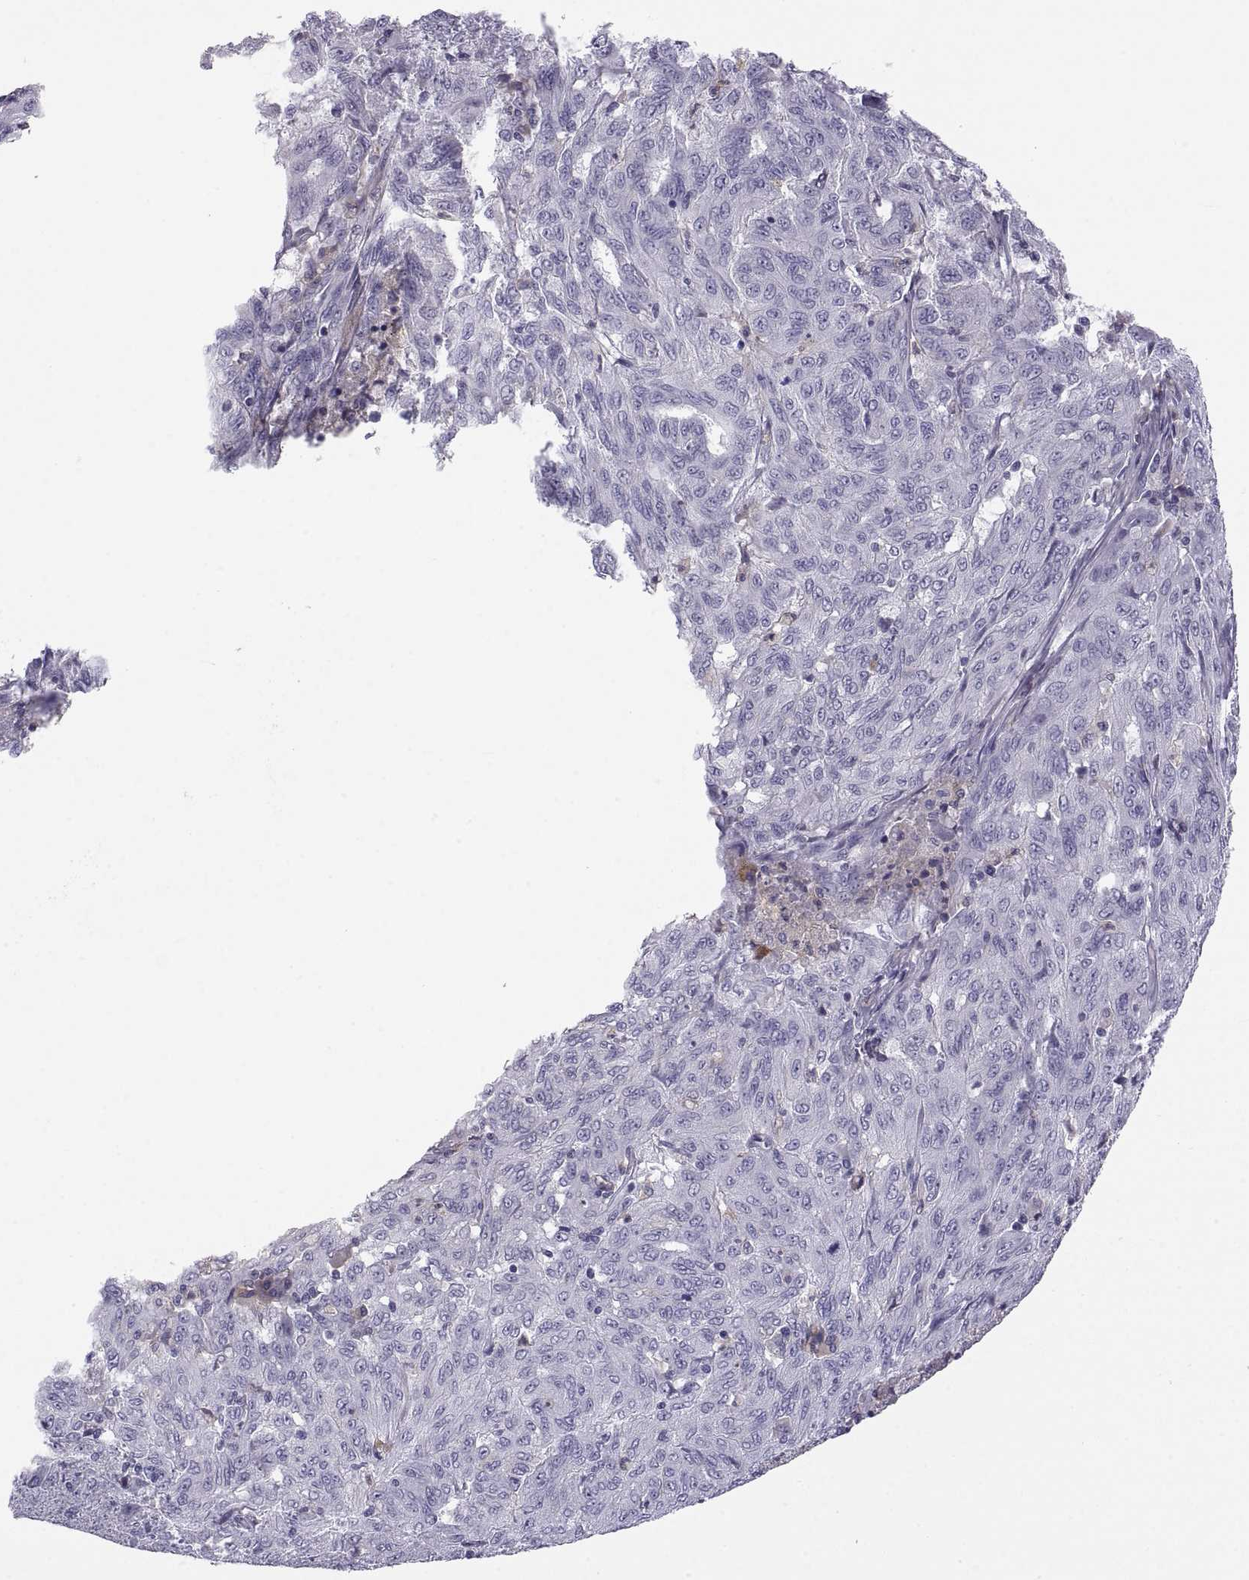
{"staining": {"intensity": "negative", "quantity": "none", "location": "none"}, "tissue": "pancreatic cancer", "cell_type": "Tumor cells", "image_type": "cancer", "snomed": [{"axis": "morphology", "description": "Adenocarcinoma, NOS"}, {"axis": "topography", "description": "Pancreas"}], "caption": "High power microscopy photomicrograph of an IHC micrograph of pancreatic adenocarcinoma, revealing no significant expression in tumor cells.", "gene": "RGS19", "patient": {"sex": "male", "age": 63}}